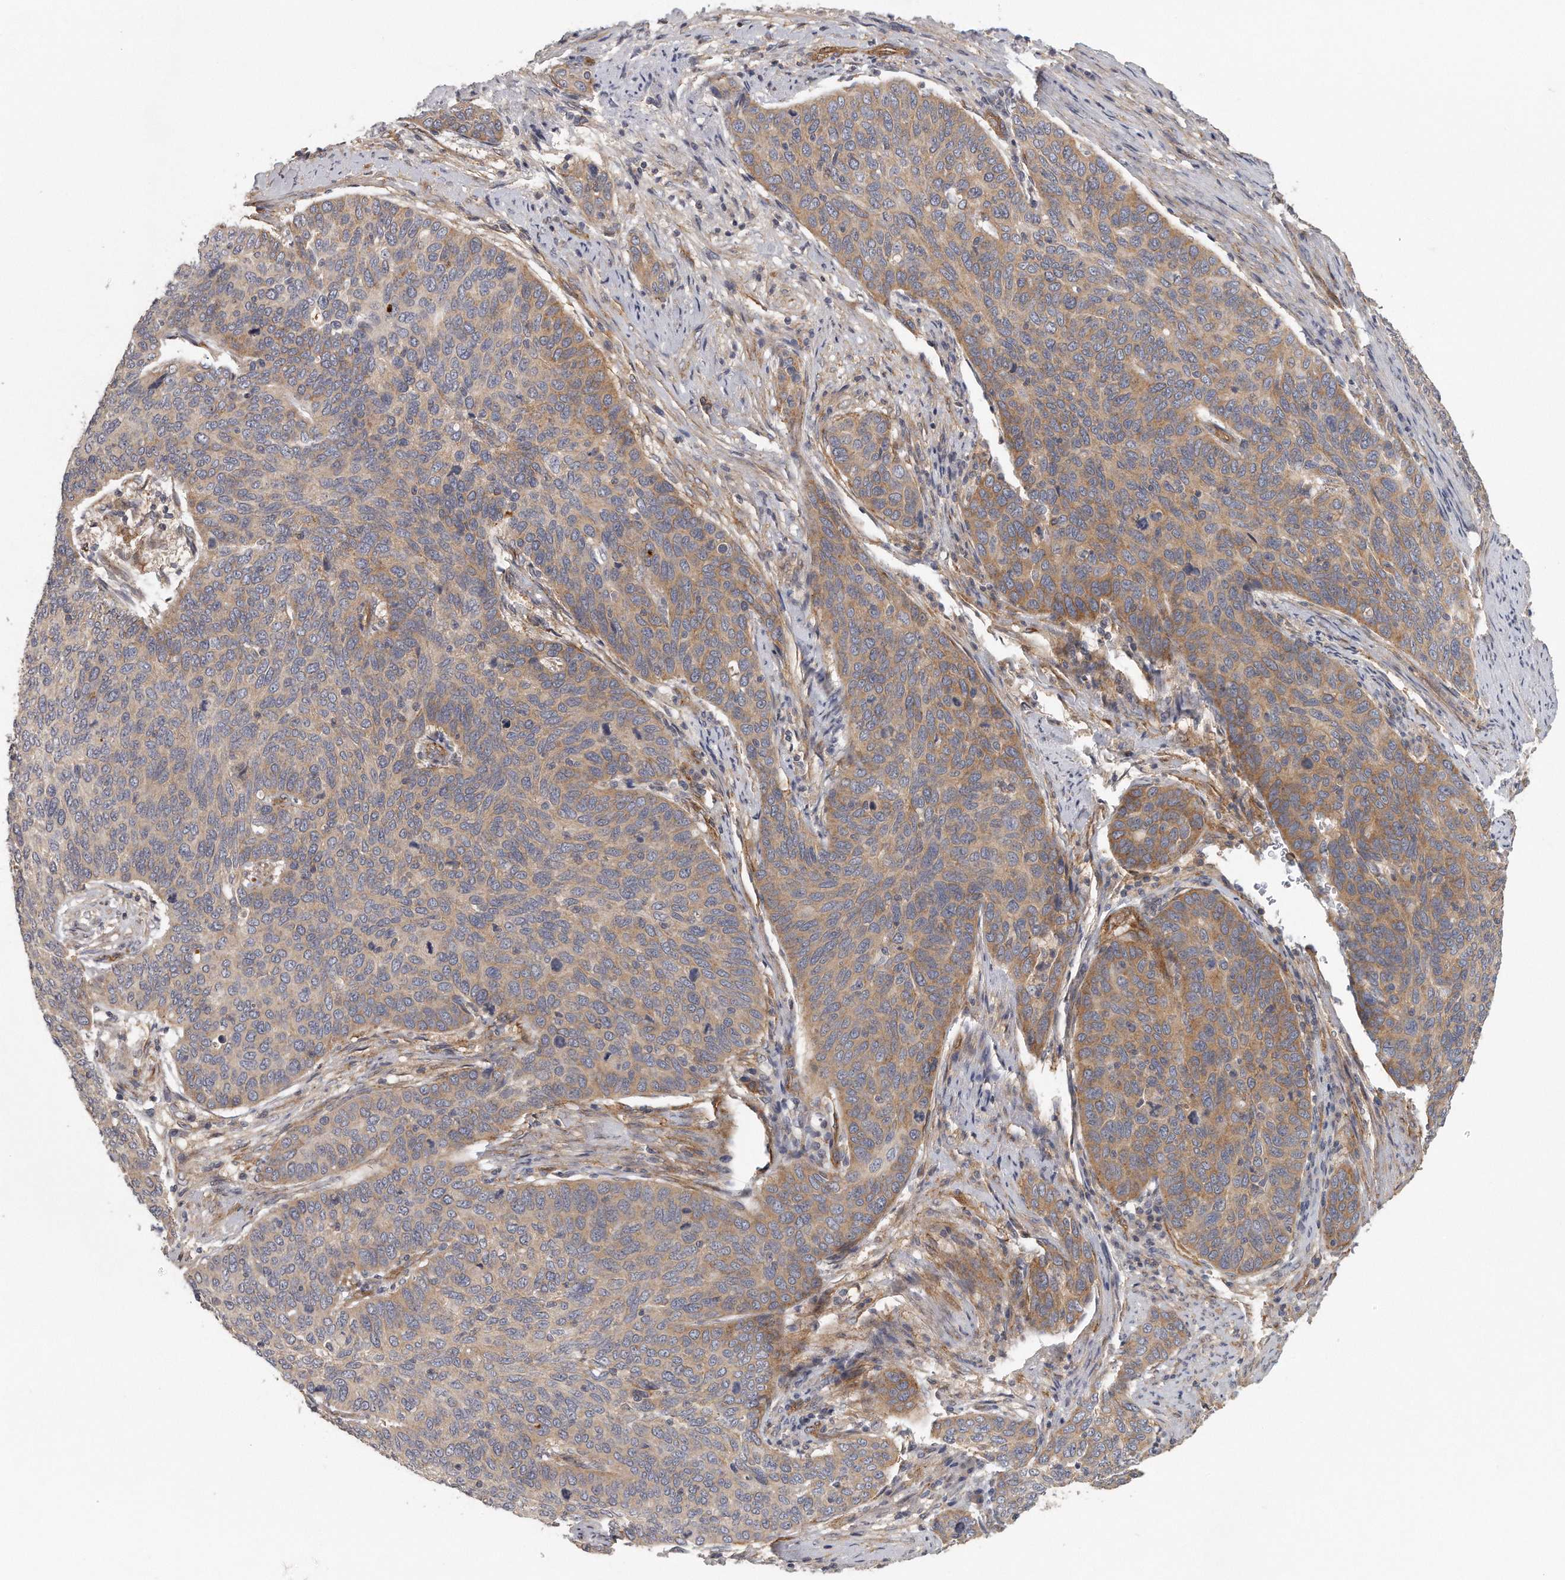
{"staining": {"intensity": "moderate", "quantity": ">75%", "location": "cytoplasmic/membranous"}, "tissue": "cervical cancer", "cell_type": "Tumor cells", "image_type": "cancer", "snomed": [{"axis": "morphology", "description": "Squamous cell carcinoma, NOS"}, {"axis": "topography", "description": "Cervix"}], "caption": "Immunohistochemistry (IHC) image of human cervical cancer (squamous cell carcinoma) stained for a protein (brown), which exhibits medium levels of moderate cytoplasmic/membranous staining in approximately >75% of tumor cells.", "gene": "MTERF4", "patient": {"sex": "female", "age": 60}}